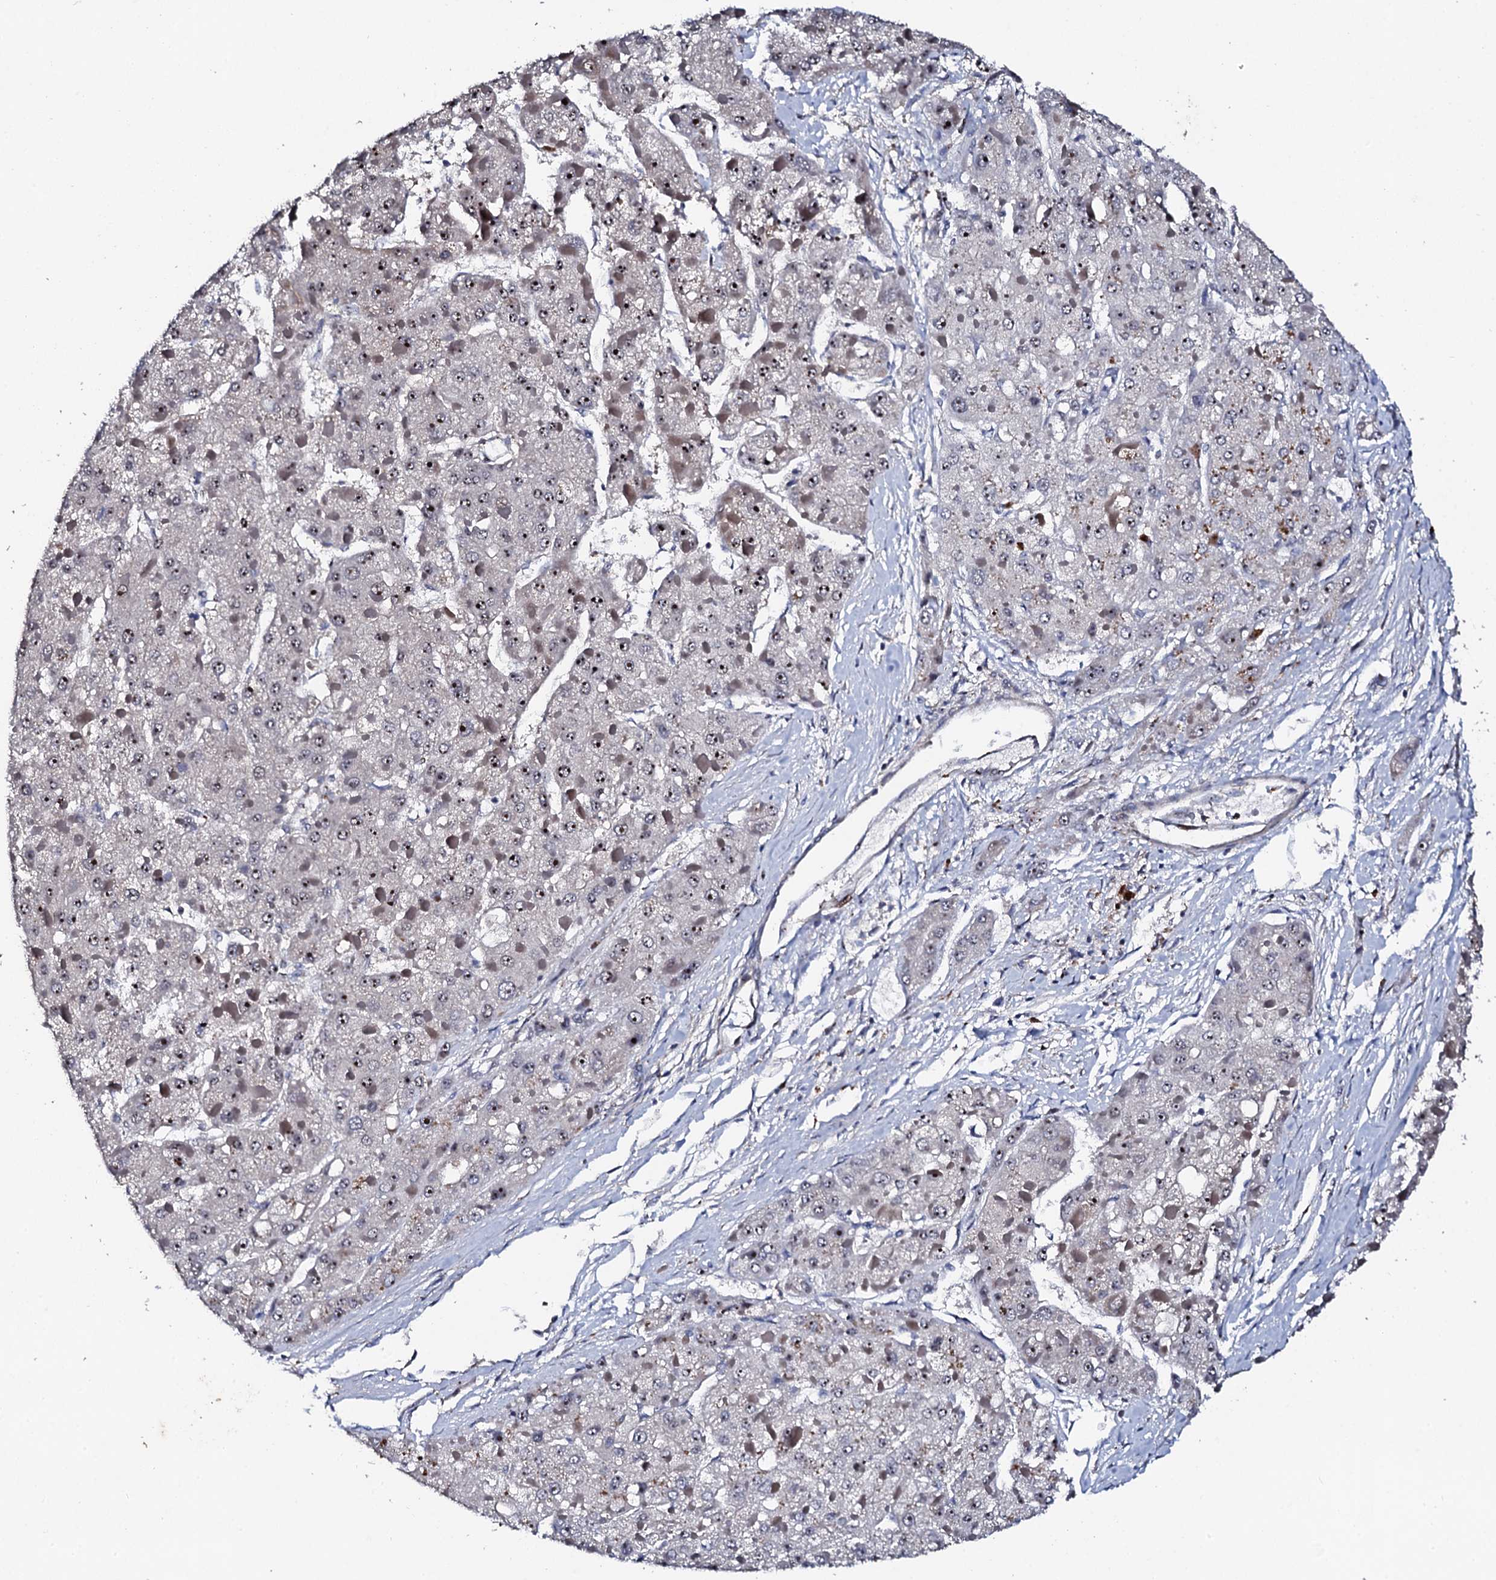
{"staining": {"intensity": "moderate", "quantity": "25%-75%", "location": "nuclear"}, "tissue": "liver cancer", "cell_type": "Tumor cells", "image_type": "cancer", "snomed": [{"axis": "morphology", "description": "Carcinoma, Hepatocellular, NOS"}, {"axis": "topography", "description": "Liver"}], "caption": "Liver hepatocellular carcinoma tissue shows moderate nuclear positivity in approximately 25%-75% of tumor cells", "gene": "GTPBP4", "patient": {"sex": "female", "age": 73}}